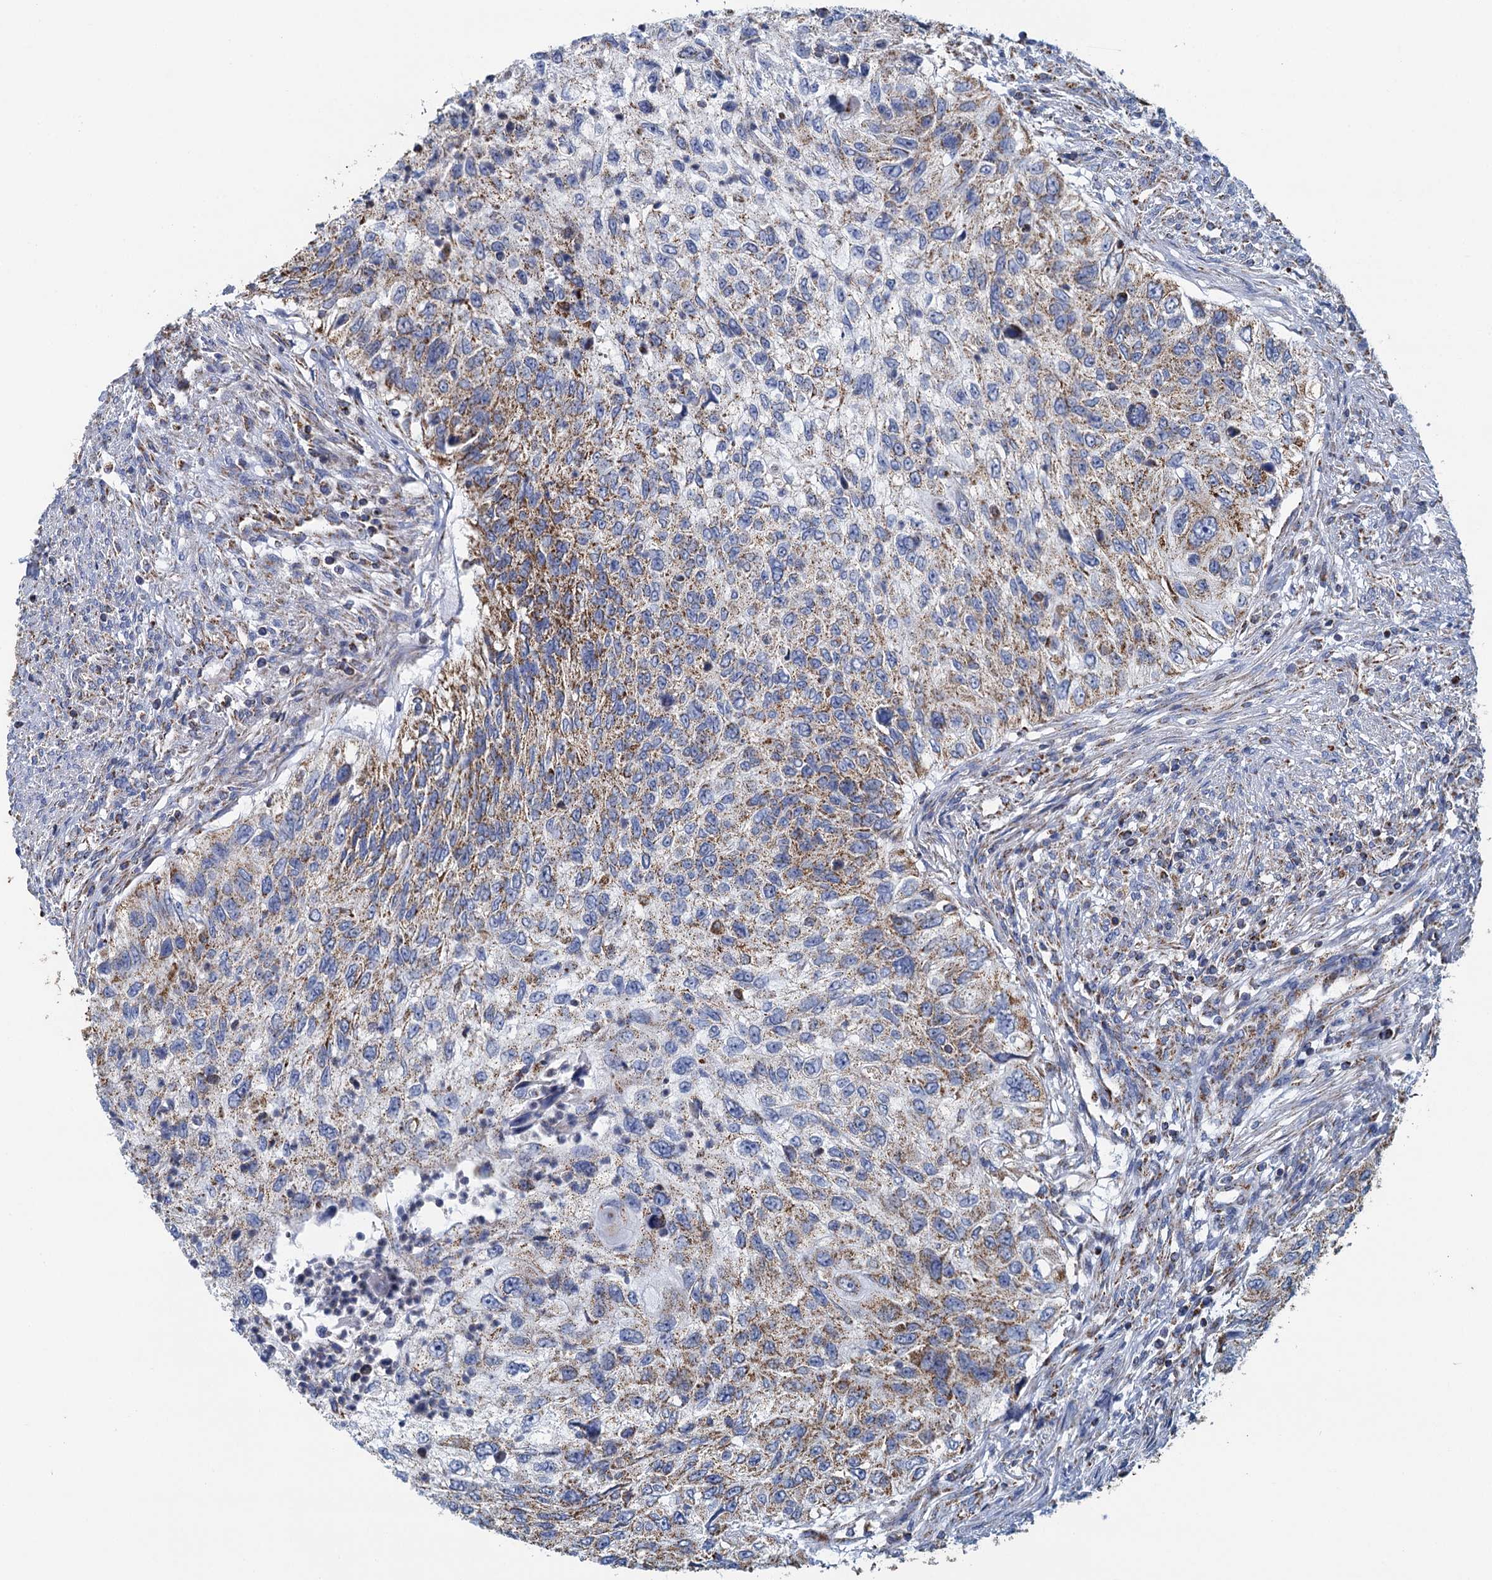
{"staining": {"intensity": "moderate", "quantity": "25%-75%", "location": "cytoplasmic/membranous"}, "tissue": "urothelial cancer", "cell_type": "Tumor cells", "image_type": "cancer", "snomed": [{"axis": "morphology", "description": "Urothelial carcinoma, High grade"}, {"axis": "topography", "description": "Urinary bladder"}], "caption": "Urothelial cancer was stained to show a protein in brown. There is medium levels of moderate cytoplasmic/membranous expression in approximately 25%-75% of tumor cells.", "gene": "CCP110", "patient": {"sex": "female", "age": 60}}